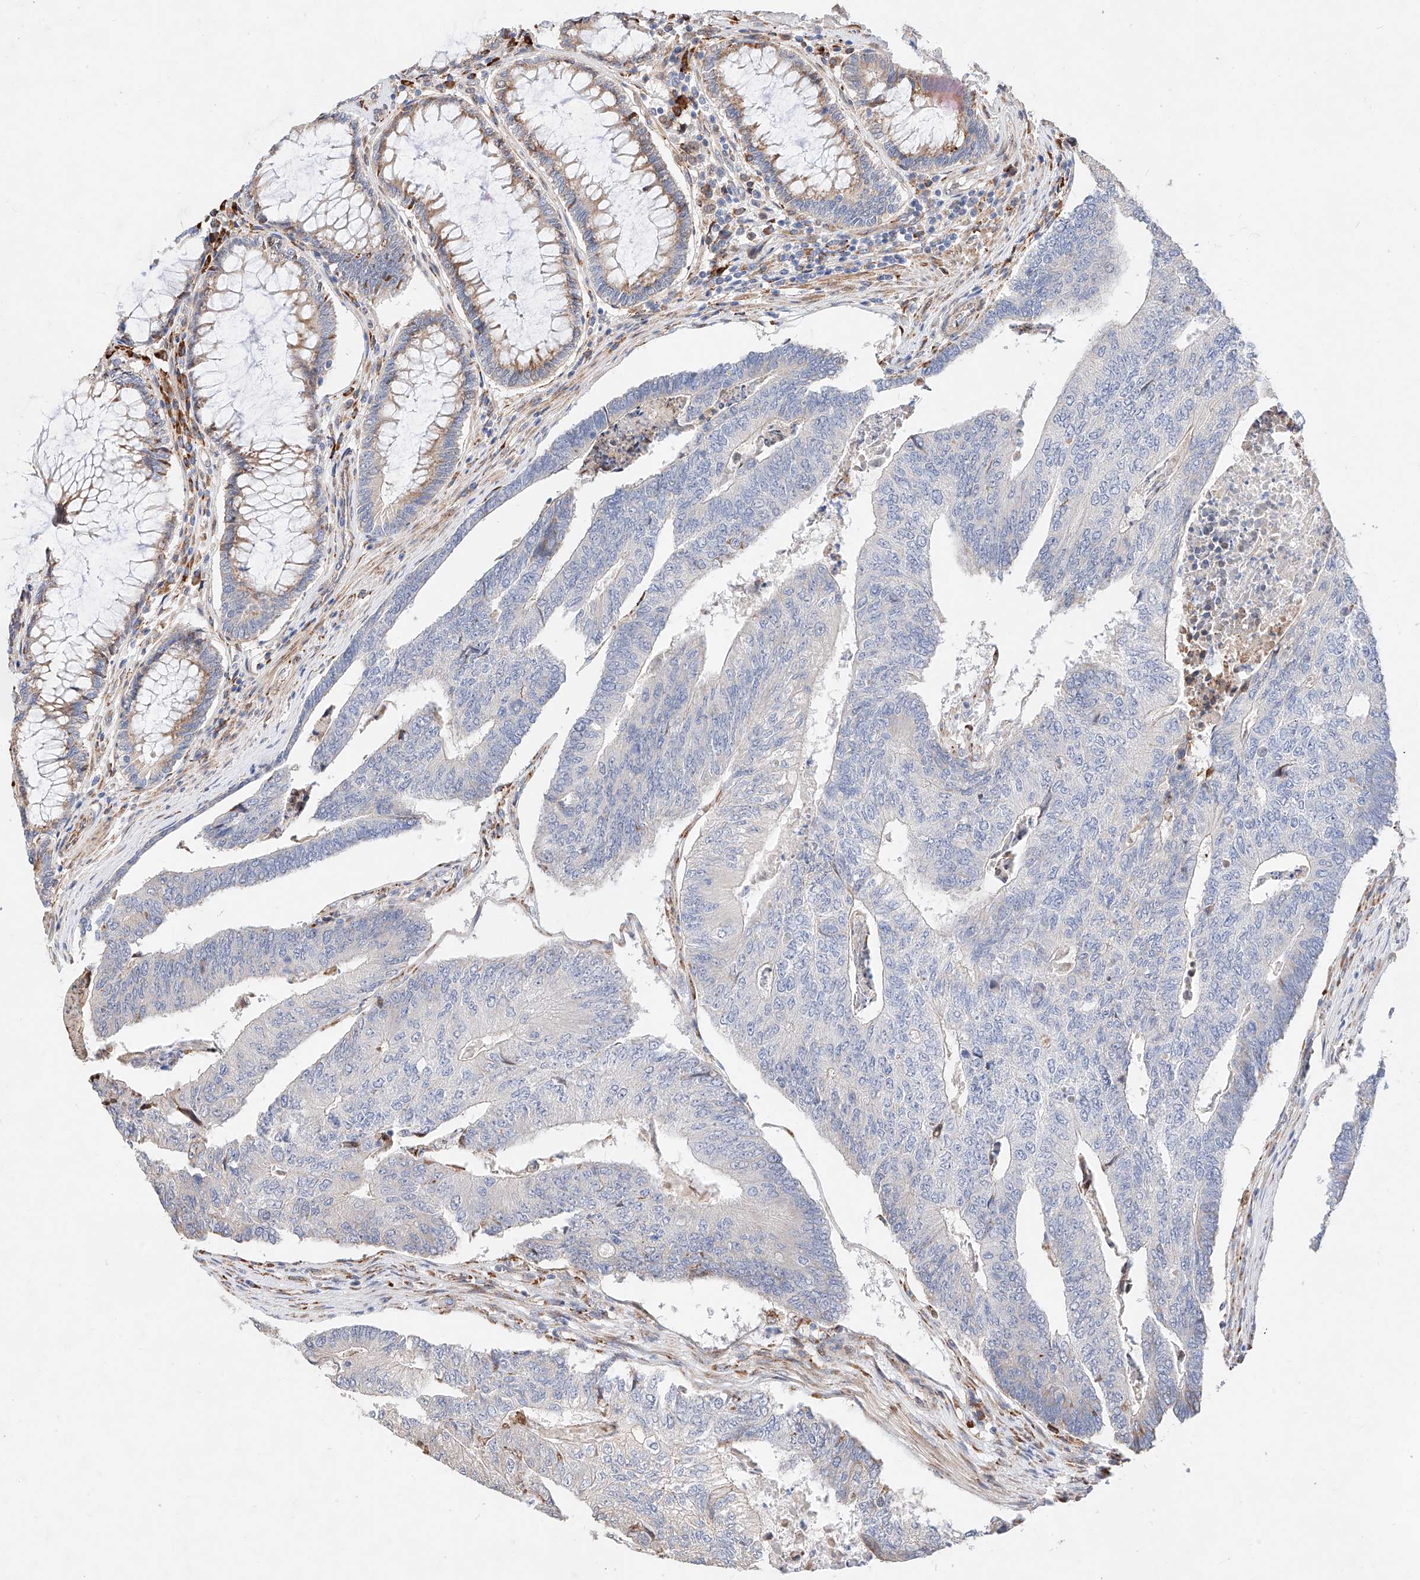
{"staining": {"intensity": "negative", "quantity": "none", "location": "none"}, "tissue": "colorectal cancer", "cell_type": "Tumor cells", "image_type": "cancer", "snomed": [{"axis": "morphology", "description": "Adenocarcinoma, NOS"}, {"axis": "topography", "description": "Colon"}], "caption": "An immunohistochemistry (IHC) histopathology image of colorectal cancer (adenocarcinoma) is shown. There is no staining in tumor cells of colorectal cancer (adenocarcinoma). (DAB (3,3'-diaminobenzidine) IHC with hematoxylin counter stain).", "gene": "ATP9B", "patient": {"sex": "female", "age": 67}}